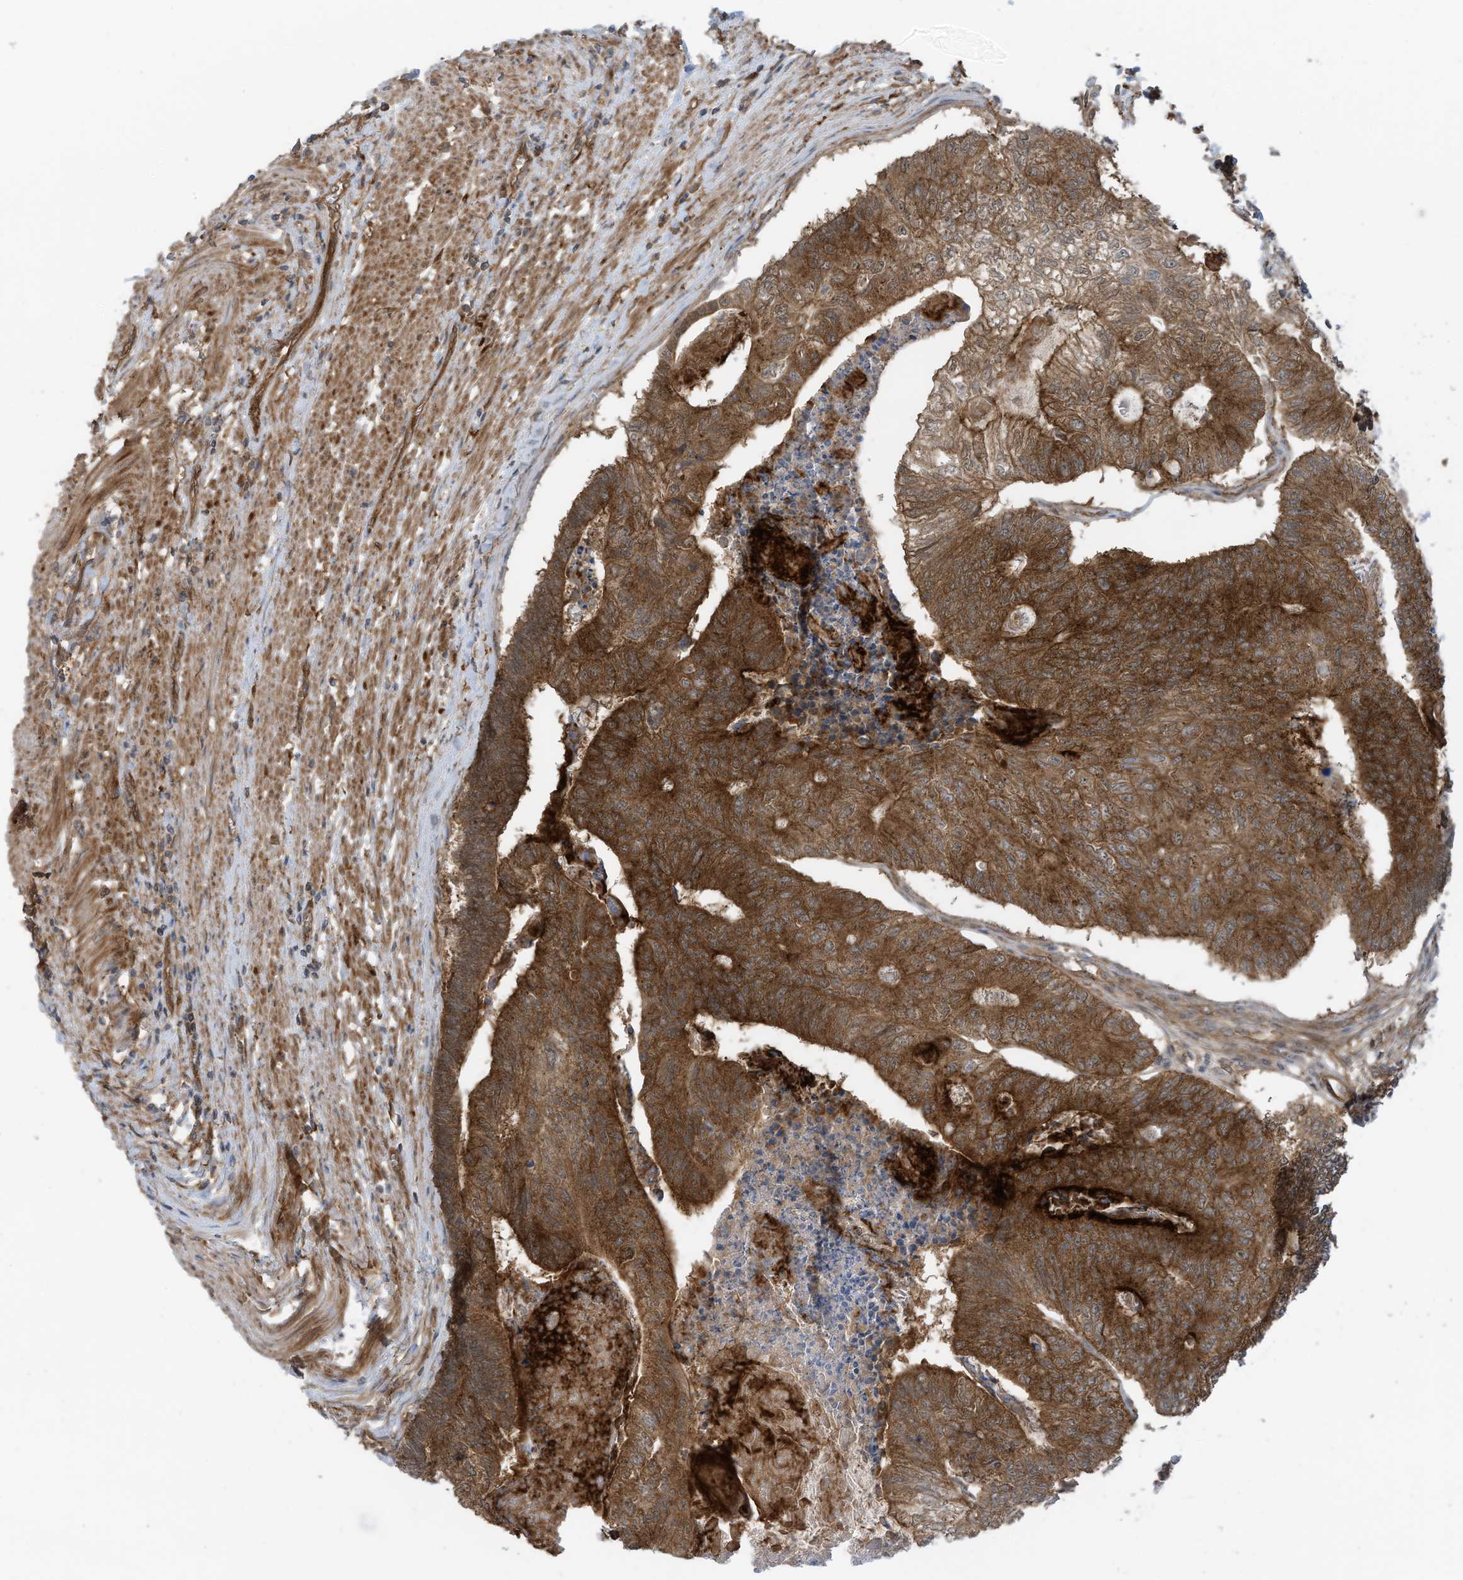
{"staining": {"intensity": "strong", "quantity": ">75%", "location": "cytoplasmic/membranous"}, "tissue": "colorectal cancer", "cell_type": "Tumor cells", "image_type": "cancer", "snomed": [{"axis": "morphology", "description": "Adenocarcinoma, NOS"}, {"axis": "topography", "description": "Colon"}], "caption": "Immunohistochemistry histopathology image of neoplastic tissue: human colorectal cancer stained using immunohistochemistry (IHC) exhibits high levels of strong protein expression localized specifically in the cytoplasmic/membranous of tumor cells, appearing as a cytoplasmic/membranous brown color.", "gene": "REPS1", "patient": {"sex": "female", "age": 67}}